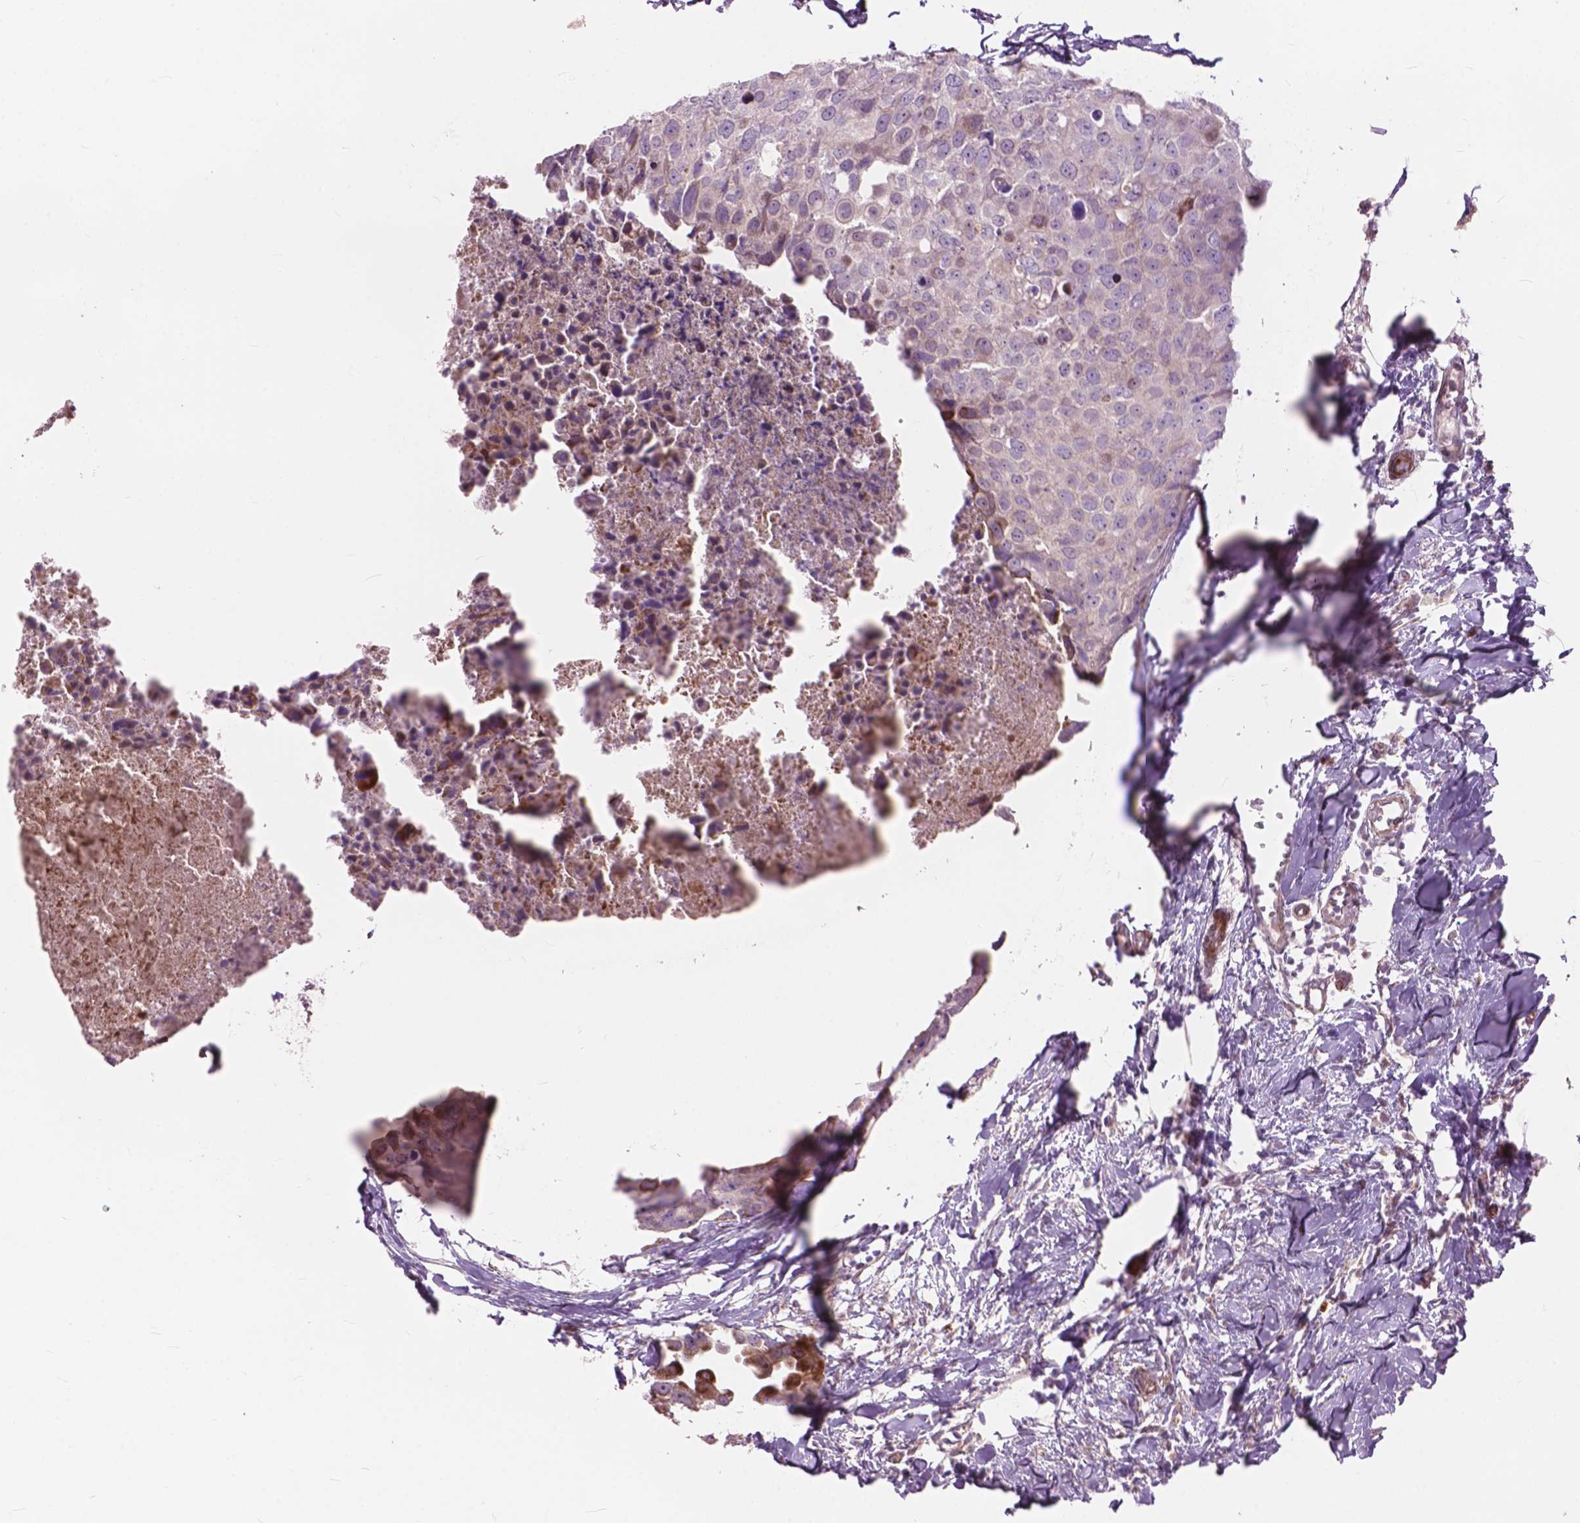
{"staining": {"intensity": "moderate", "quantity": "25%-75%", "location": "cytoplasmic/membranous"}, "tissue": "breast cancer", "cell_type": "Tumor cells", "image_type": "cancer", "snomed": [{"axis": "morphology", "description": "Duct carcinoma"}, {"axis": "topography", "description": "Breast"}], "caption": "High-power microscopy captured an immunohistochemistry (IHC) micrograph of breast cancer, revealing moderate cytoplasmic/membranous expression in about 25%-75% of tumor cells. The protein of interest is shown in brown color, while the nuclei are stained blue.", "gene": "MORN1", "patient": {"sex": "female", "age": 38}}